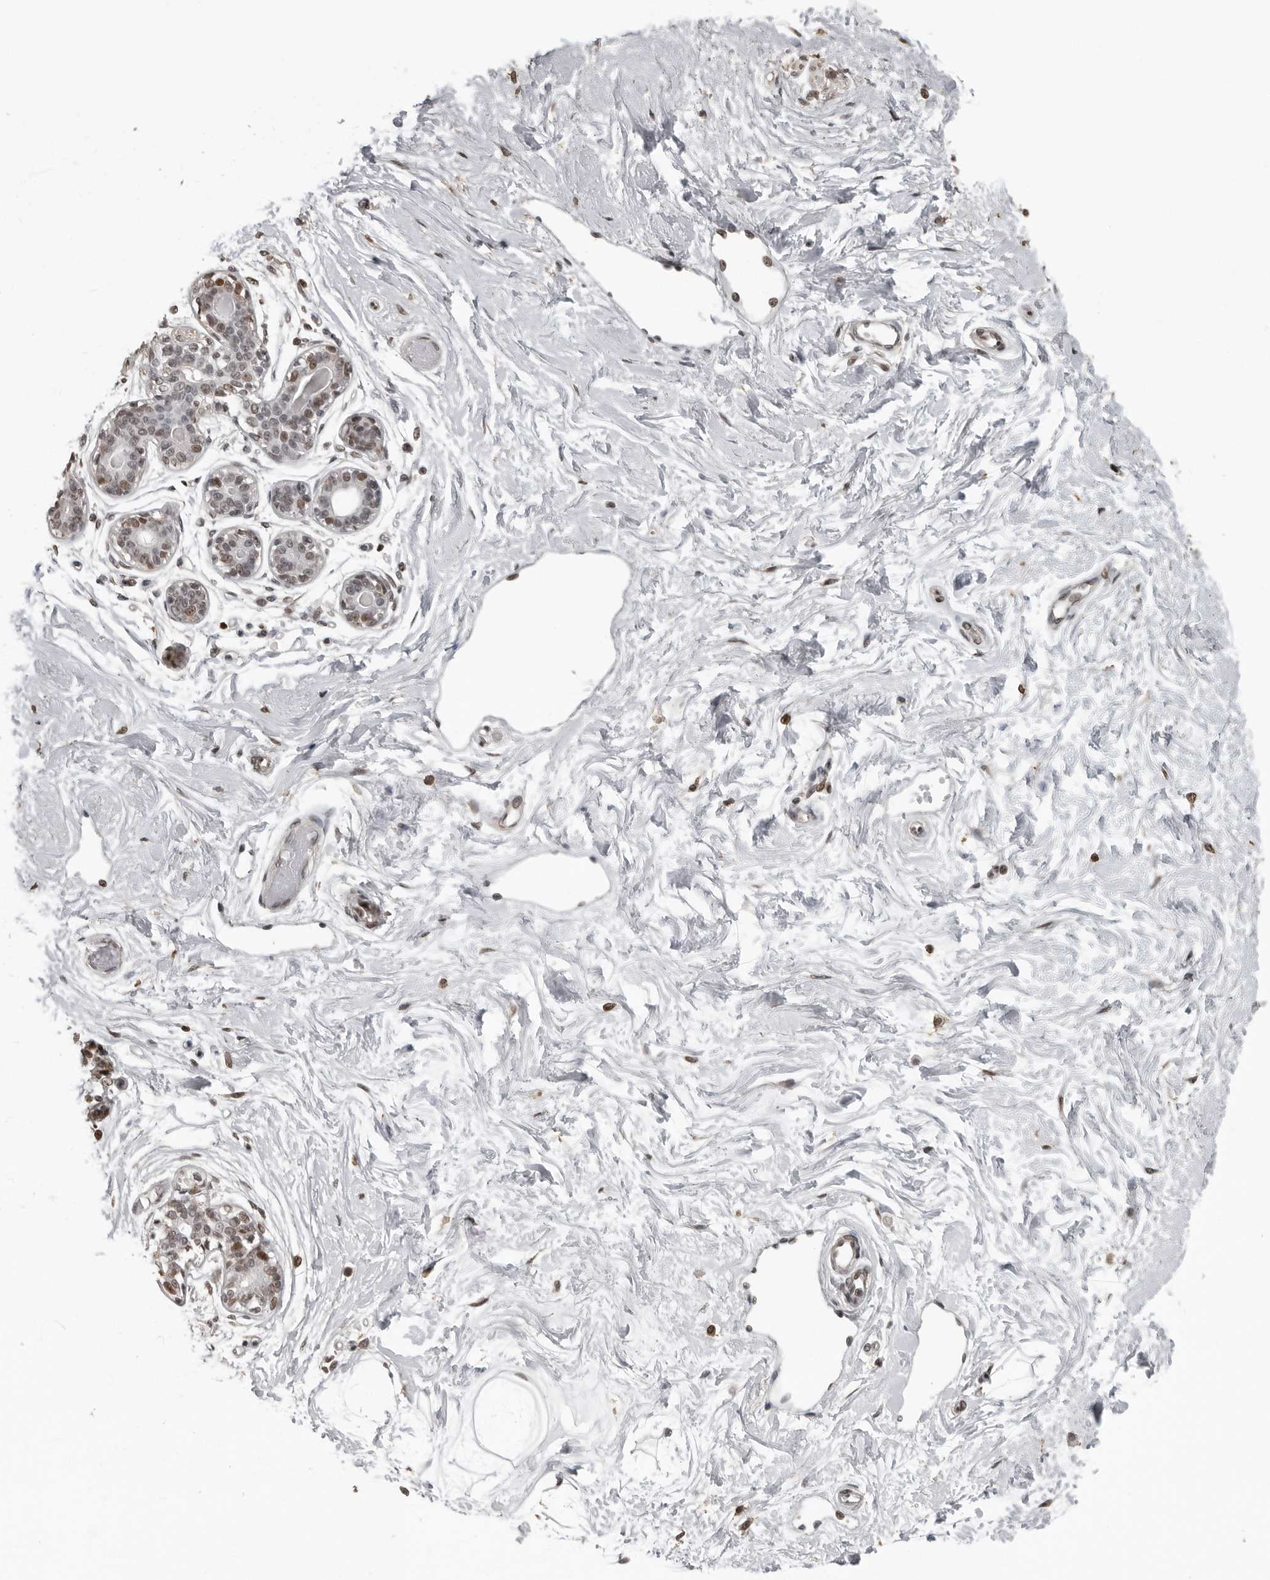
{"staining": {"intensity": "negative", "quantity": "none", "location": "none"}, "tissue": "breast", "cell_type": "Adipocytes", "image_type": "normal", "snomed": [{"axis": "morphology", "description": "Normal tissue, NOS"}, {"axis": "topography", "description": "Breast"}], "caption": "Immunohistochemistry (IHC) of benign human breast shows no expression in adipocytes.", "gene": "ORC1", "patient": {"sex": "female", "age": 45}}